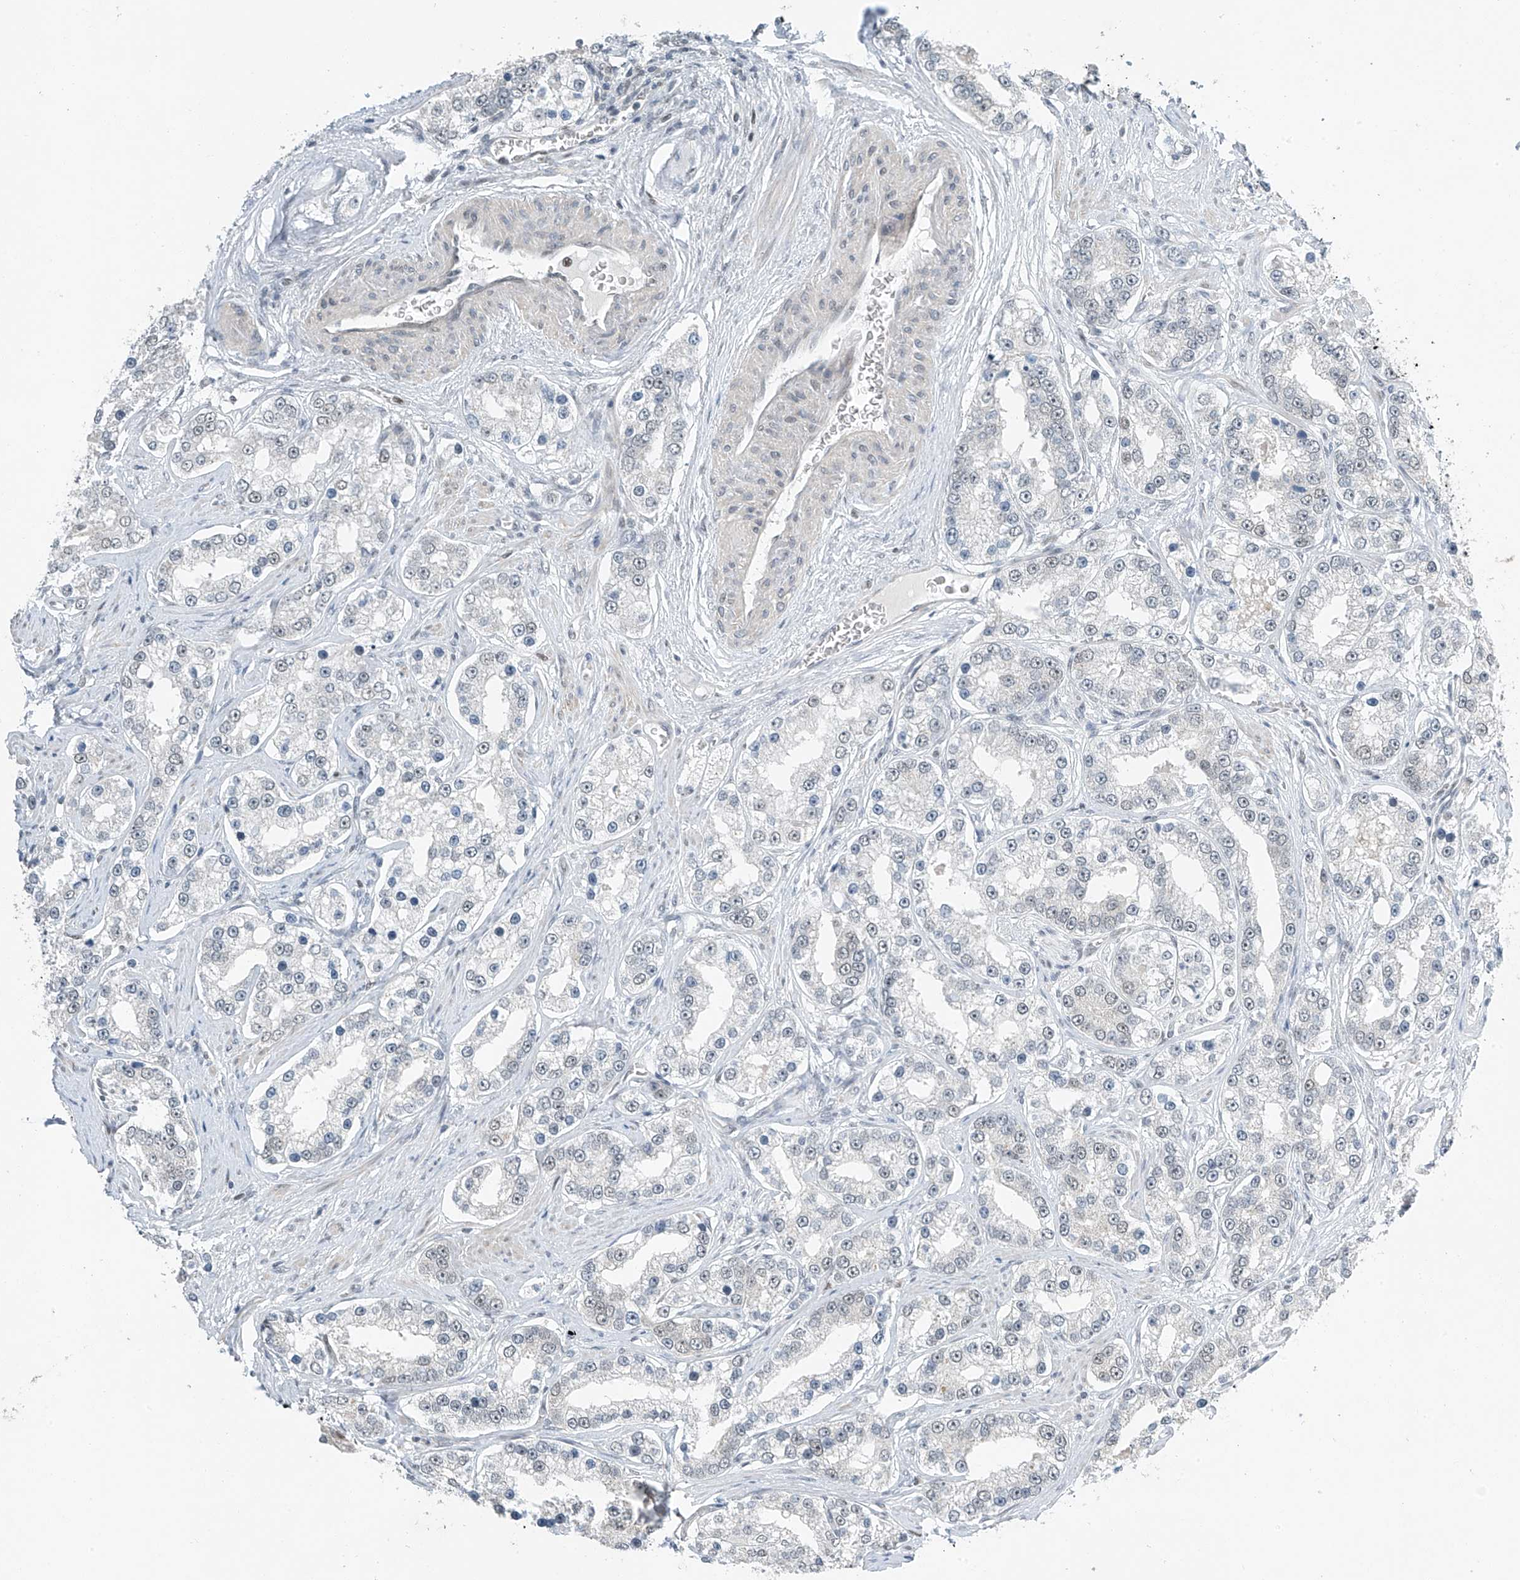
{"staining": {"intensity": "negative", "quantity": "none", "location": "none"}, "tissue": "prostate cancer", "cell_type": "Tumor cells", "image_type": "cancer", "snomed": [{"axis": "morphology", "description": "Normal tissue, NOS"}, {"axis": "morphology", "description": "Adenocarcinoma, High grade"}, {"axis": "topography", "description": "Prostate"}], "caption": "Prostate cancer stained for a protein using immunohistochemistry reveals no staining tumor cells.", "gene": "TAF8", "patient": {"sex": "male", "age": 83}}